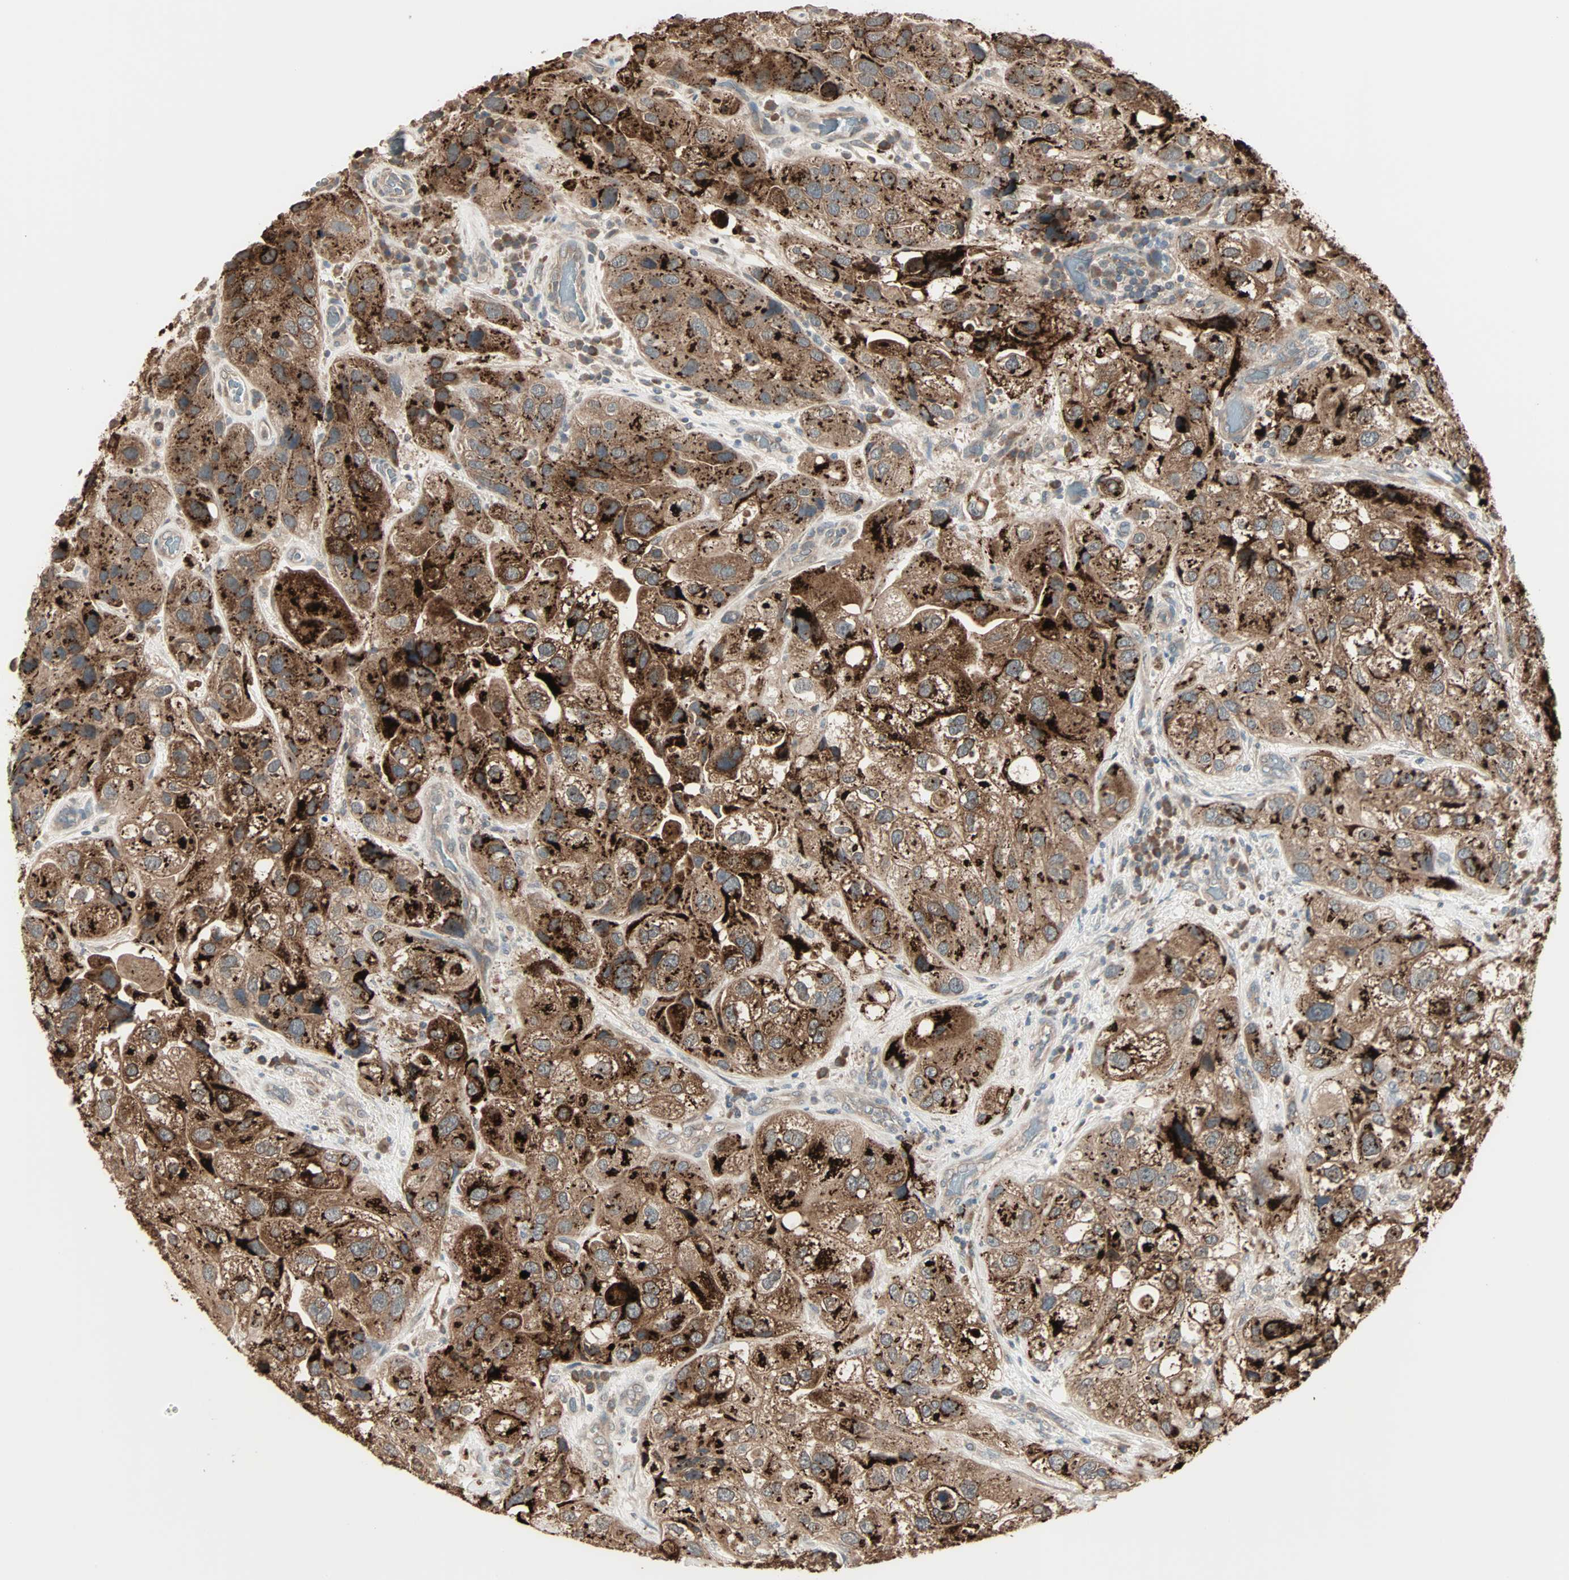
{"staining": {"intensity": "strong", "quantity": ">75%", "location": "cytoplasmic/membranous"}, "tissue": "urothelial cancer", "cell_type": "Tumor cells", "image_type": "cancer", "snomed": [{"axis": "morphology", "description": "Urothelial carcinoma, High grade"}, {"axis": "topography", "description": "Urinary bladder"}], "caption": "A high amount of strong cytoplasmic/membranous staining is appreciated in about >75% of tumor cells in urothelial cancer tissue.", "gene": "GALNT3", "patient": {"sex": "female", "age": 64}}